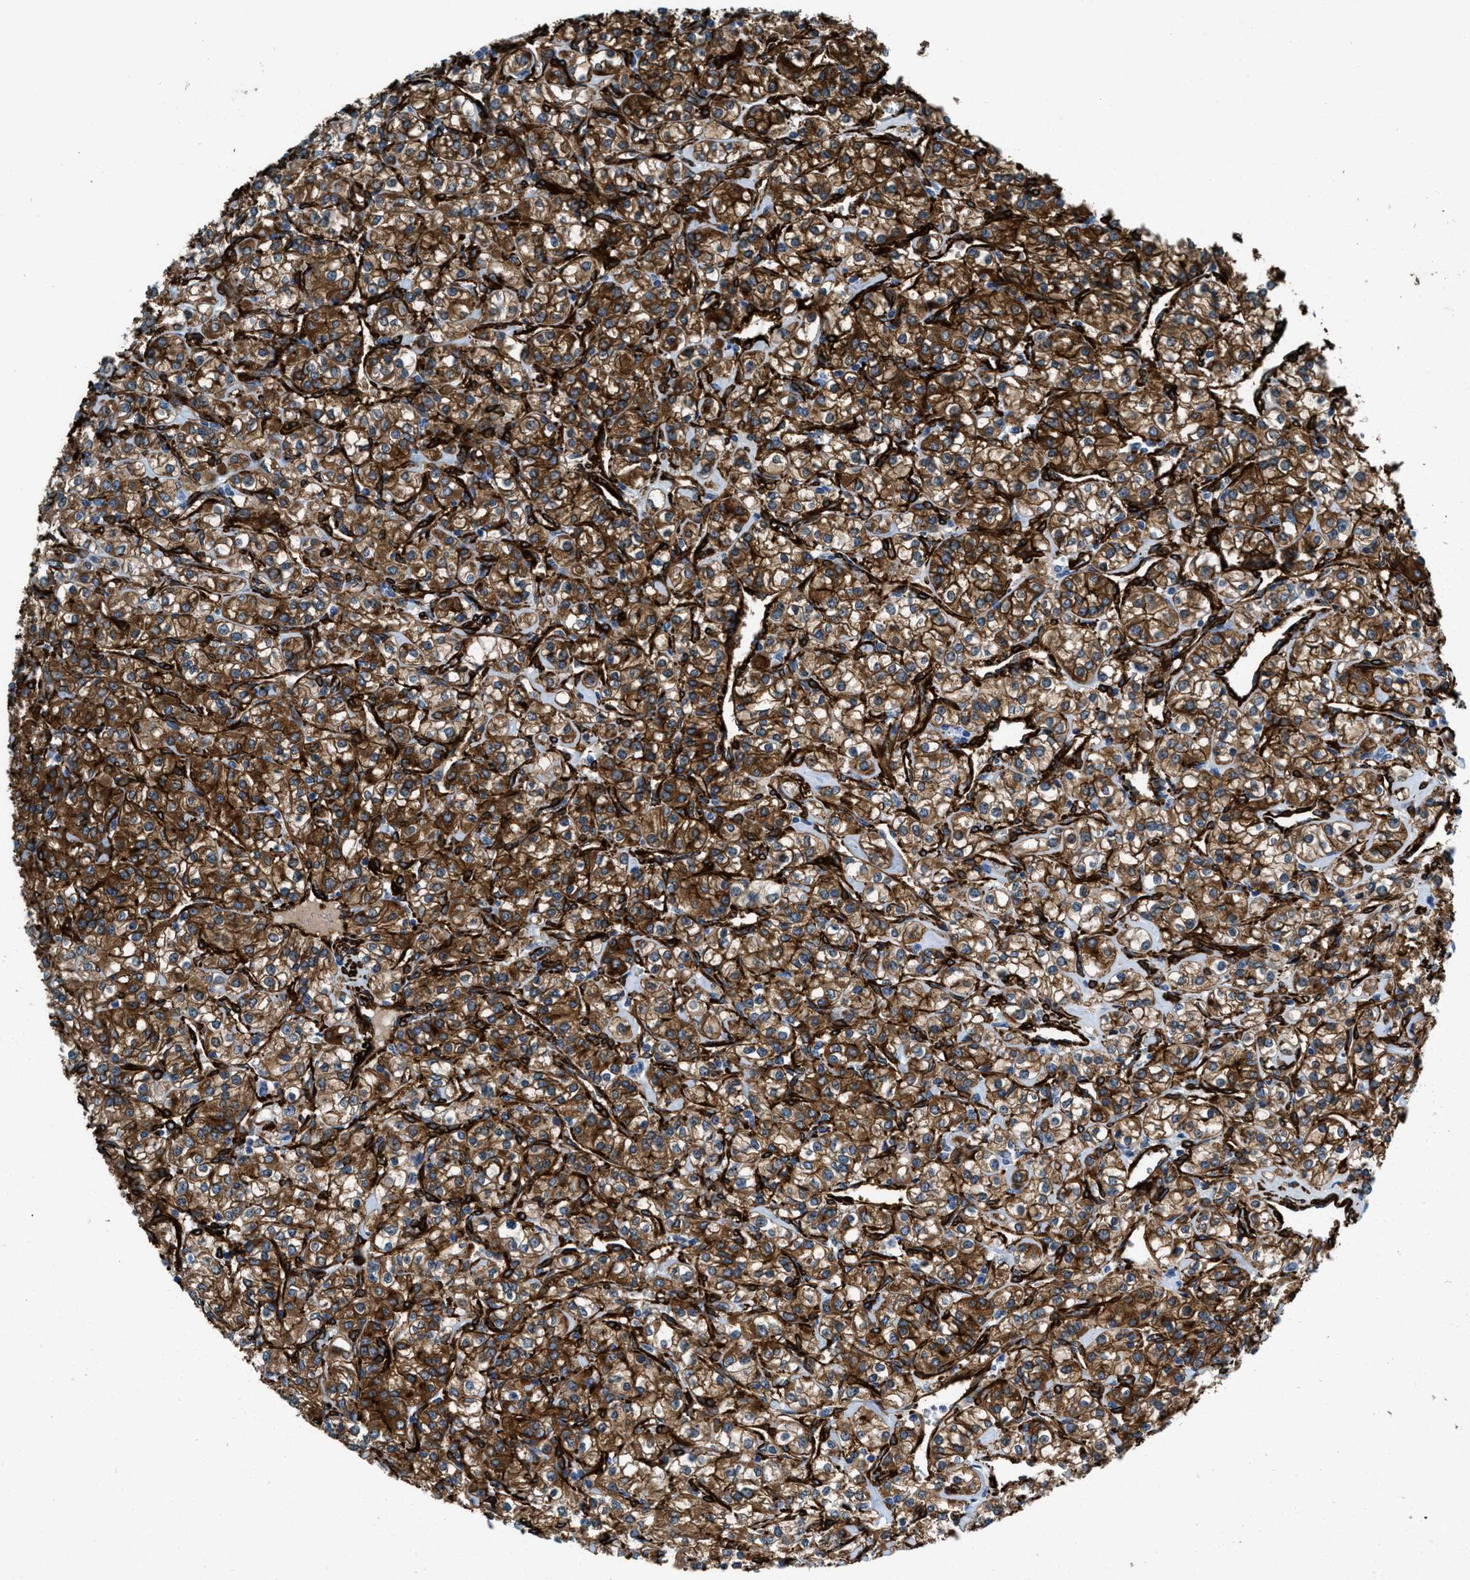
{"staining": {"intensity": "strong", "quantity": ">75%", "location": "cytoplasmic/membranous"}, "tissue": "renal cancer", "cell_type": "Tumor cells", "image_type": "cancer", "snomed": [{"axis": "morphology", "description": "Adenocarcinoma, NOS"}, {"axis": "topography", "description": "Kidney"}], "caption": "Renal adenocarcinoma stained with a brown dye shows strong cytoplasmic/membranous positive positivity in about >75% of tumor cells.", "gene": "CALD1", "patient": {"sex": "male", "age": 77}}